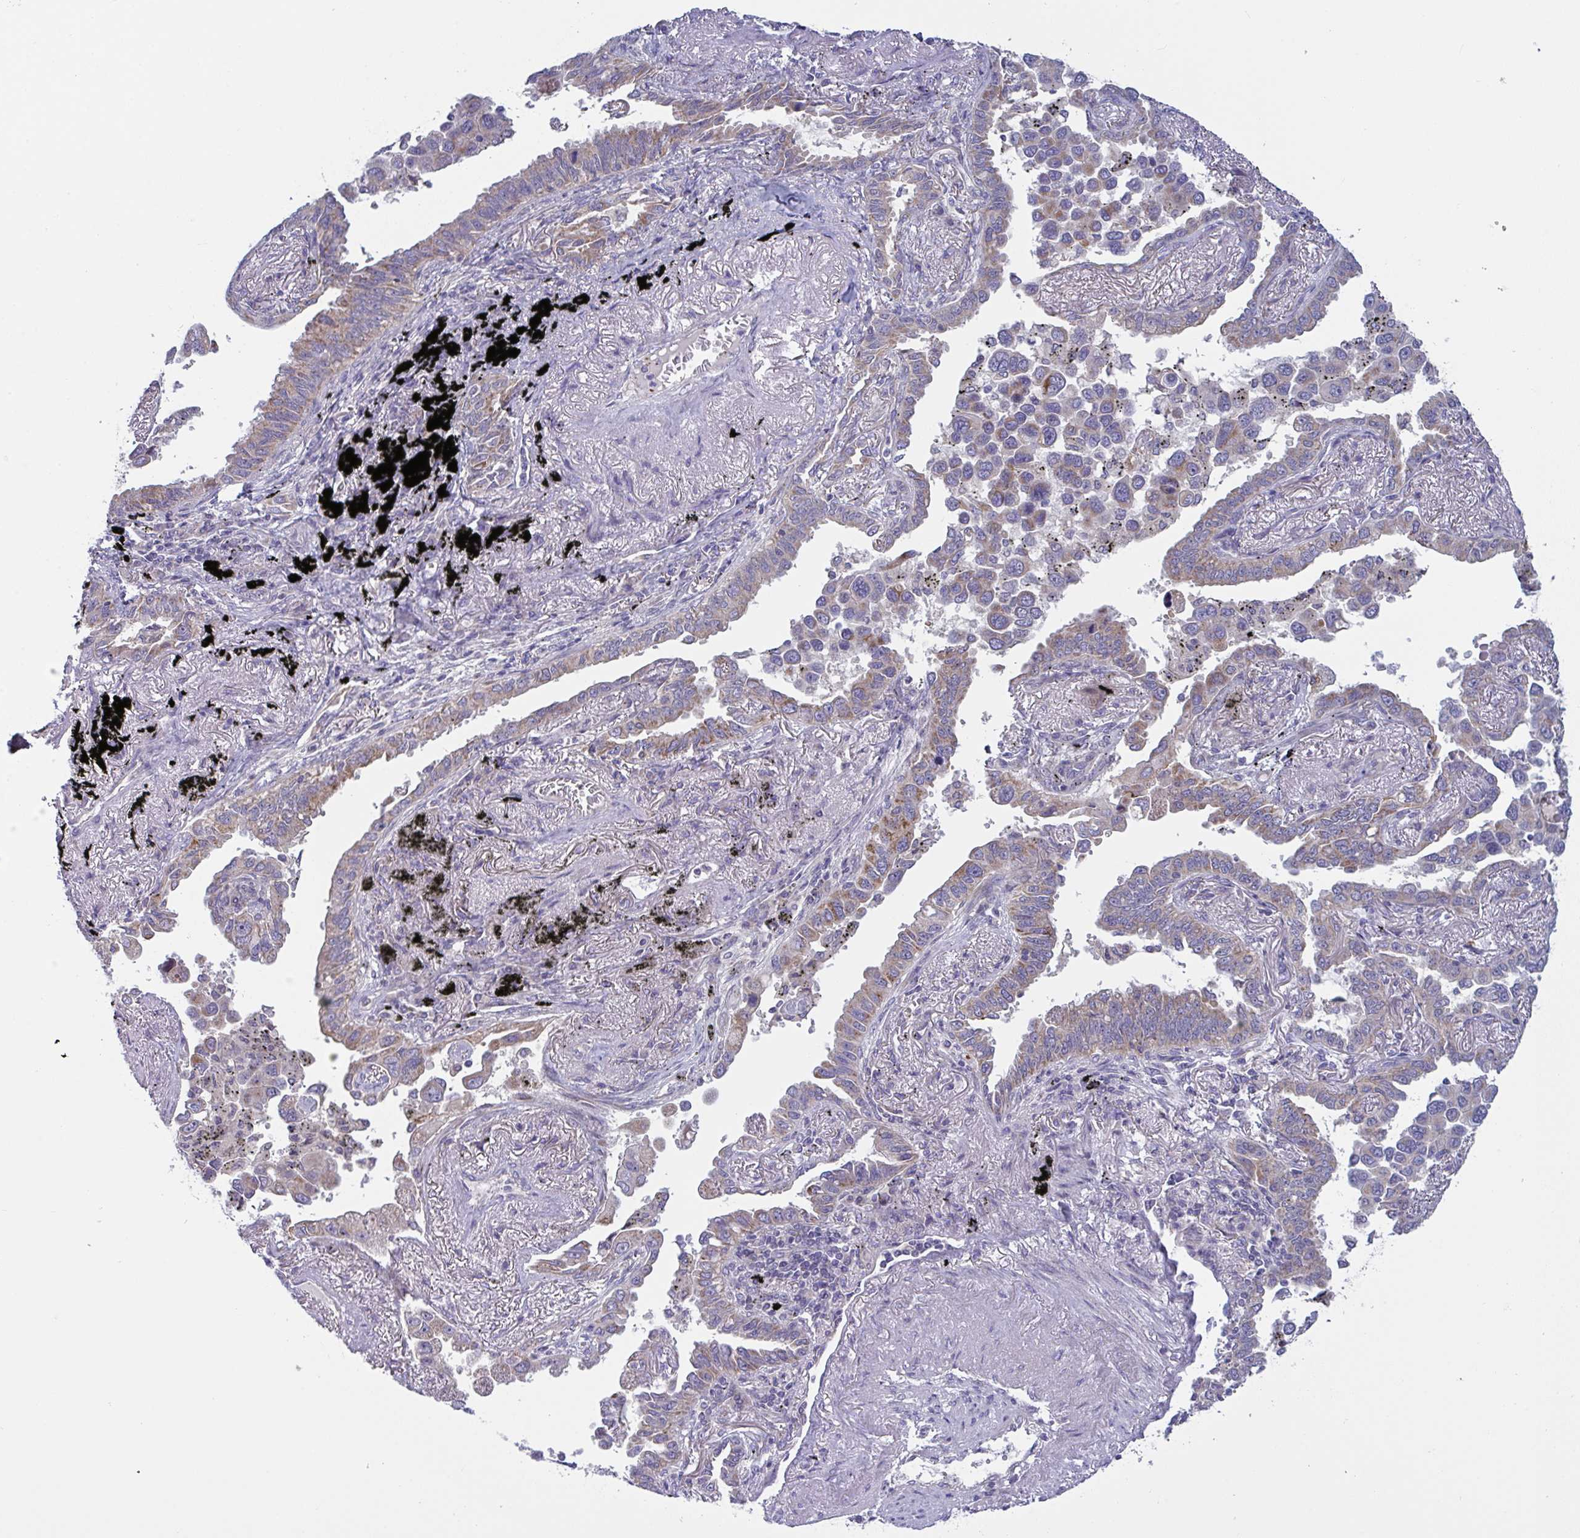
{"staining": {"intensity": "moderate", "quantity": "25%-75%", "location": "cytoplasmic/membranous"}, "tissue": "lung cancer", "cell_type": "Tumor cells", "image_type": "cancer", "snomed": [{"axis": "morphology", "description": "Adenocarcinoma, NOS"}, {"axis": "topography", "description": "Lung"}], "caption": "A high-resolution photomicrograph shows immunohistochemistry staining of lung adenocarcinoma, which reveals moderate cytoplasmic/membranous expression in about 25%-75% of tumor cells.", "gene": "MRPS2", "patient": {"sex": "male", "age": 67}}